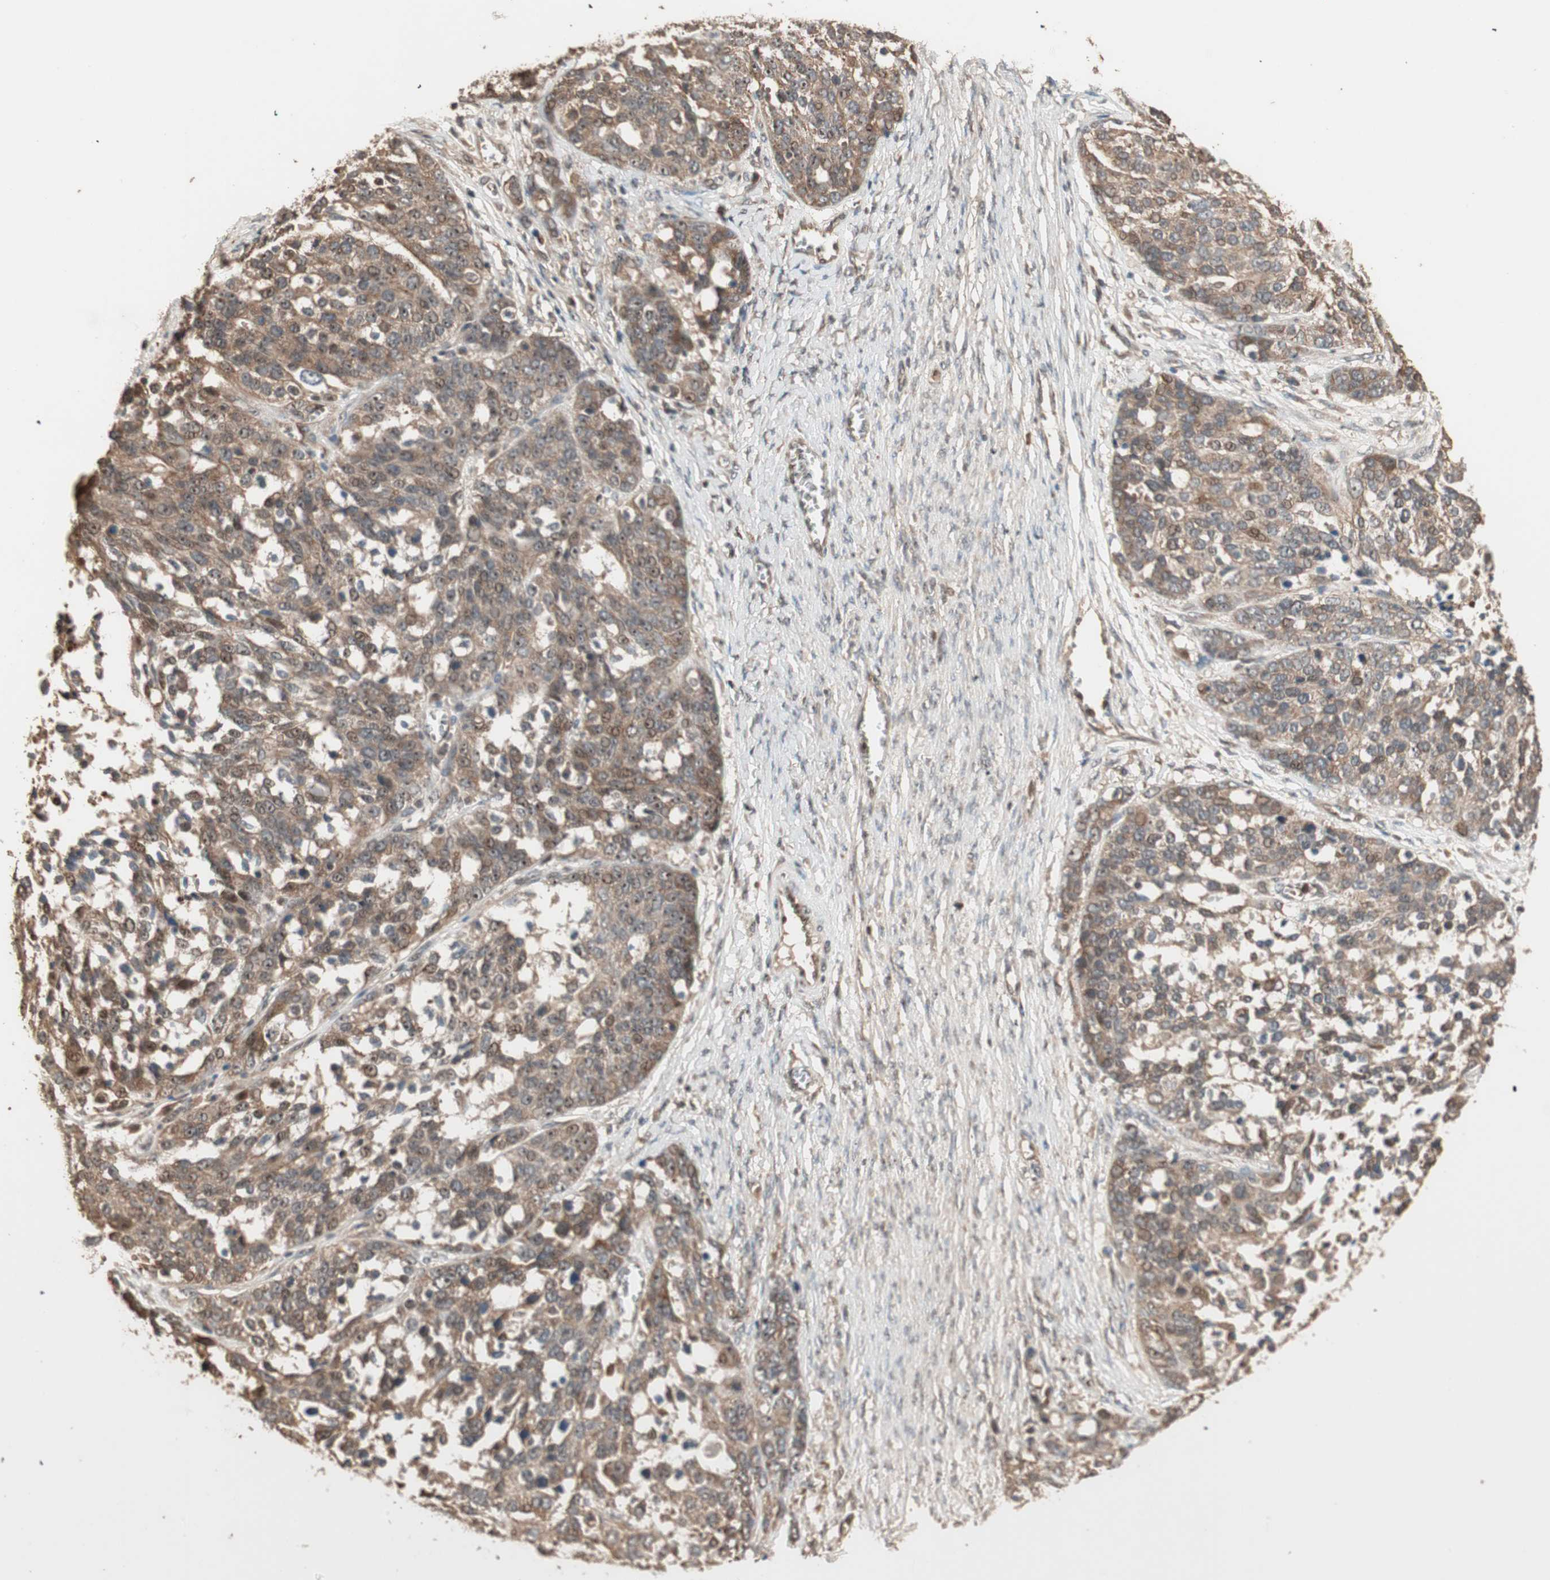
{"staining": {"intensity": "moderate", "quantity": ">75%", "location": "cytoplasmic/membranous"}, "tissue": "ovarian cancer", "cell_type": "Tumor cells", "image_type": "cancer", "snomed": [{"axis": "morphology", "description": "Cystadenocarcinoma, serous, NOS"}, {"axis": "topography", "description": "Ovary"}], "caption": "Serous cystadenocarcinoma (ovarian) stained for a protein demonstrates moderate cytoplasmic/membranous positivity in tumor cells.", "gene": "USP20", "patient": {"sex": "female", "age": 44}}